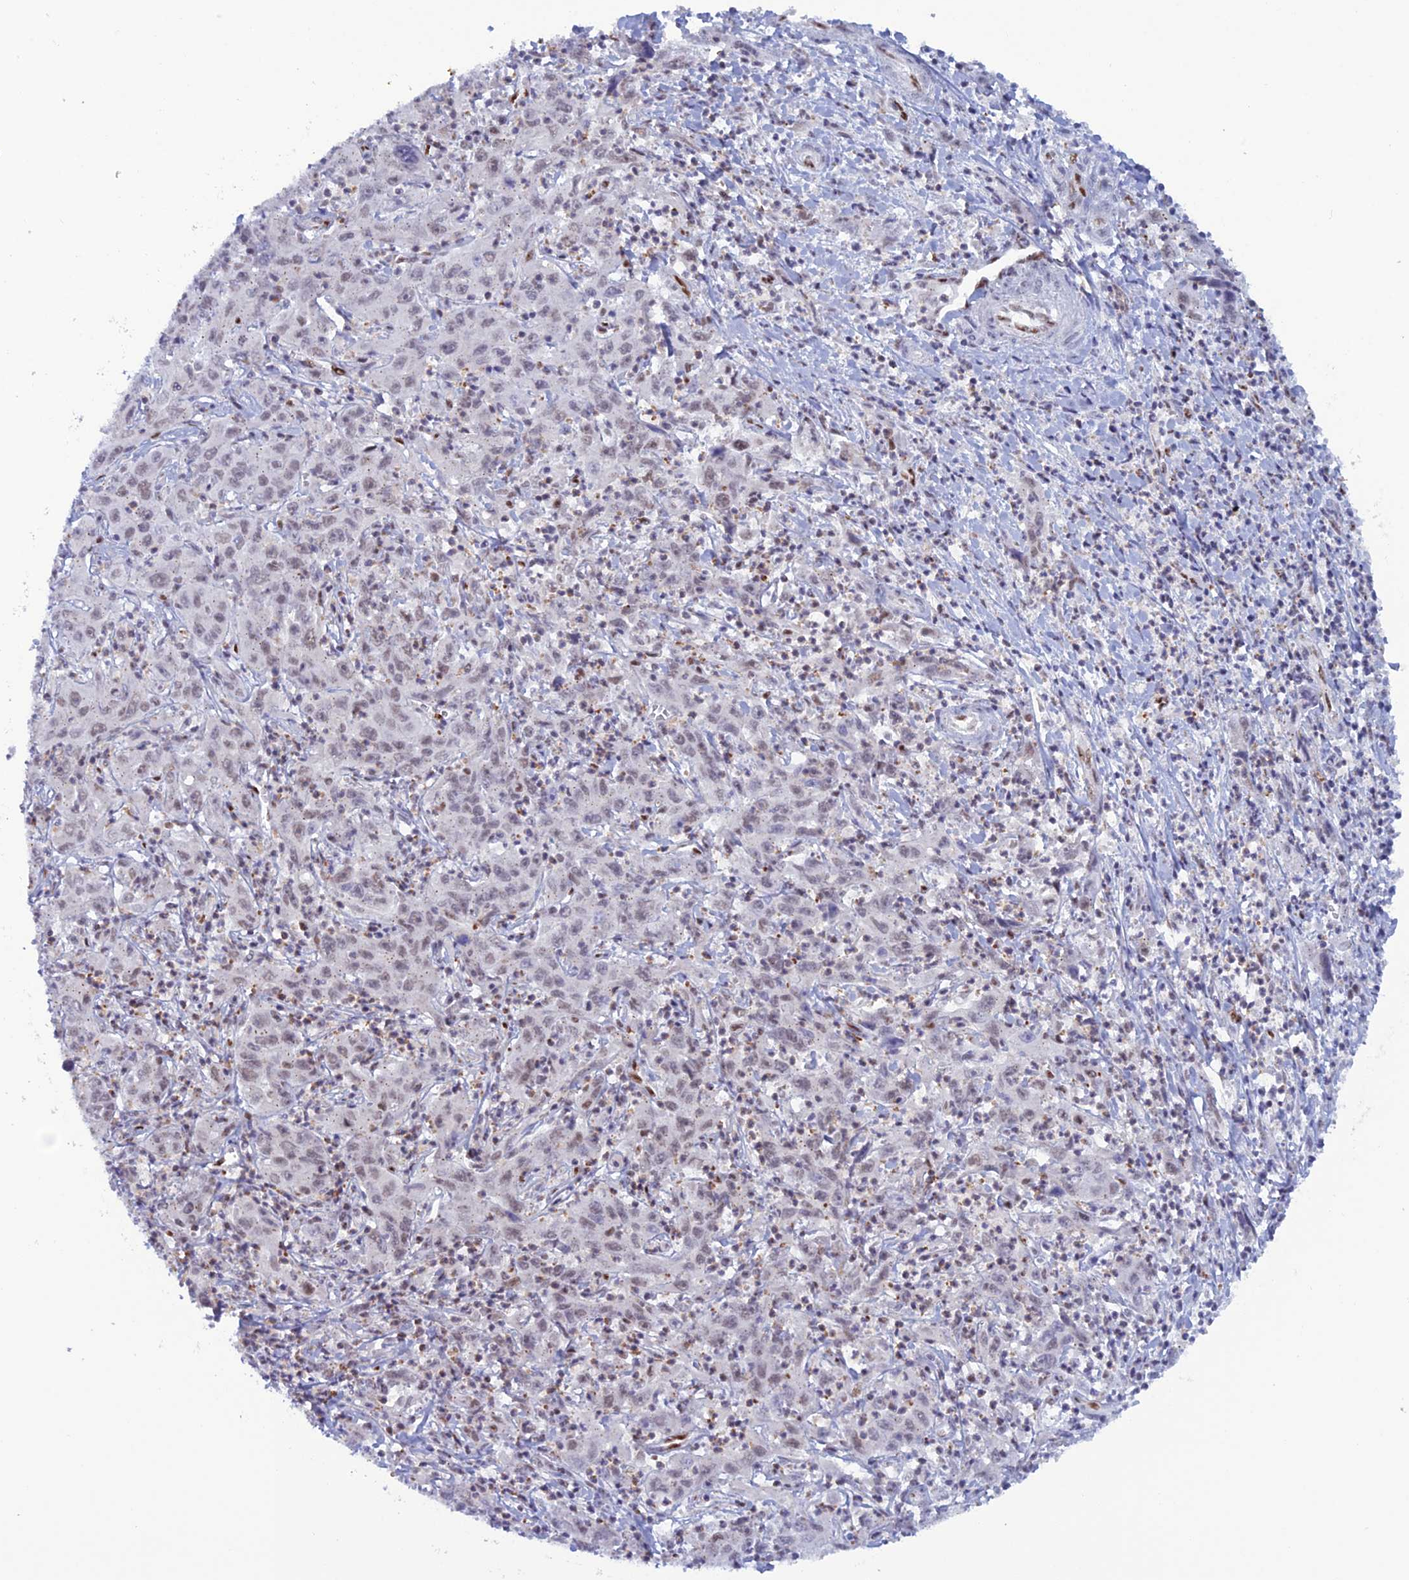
{"staining": {"intensity": "weak", "quantity": "25%-75%", "location": "nuclear"}, "tissue": "liver cancer", "cell_type": "Tumor cells", "image_type": "cancer", "snomed": [{"axis": "morphology", "description": "Carcinoma, Hepatocellular, NOS"}, {"axis": "topography", "description": "Liver"}], "caption": "Hepatocellular carcinoma (liver) tissue exhibits weak nuclear positivity in approximately 25%-75% of tumor cells, visualized by immunohistochemistry.", "gene": "NOL4L", "patient": {"sex": "male", "age": 63}}